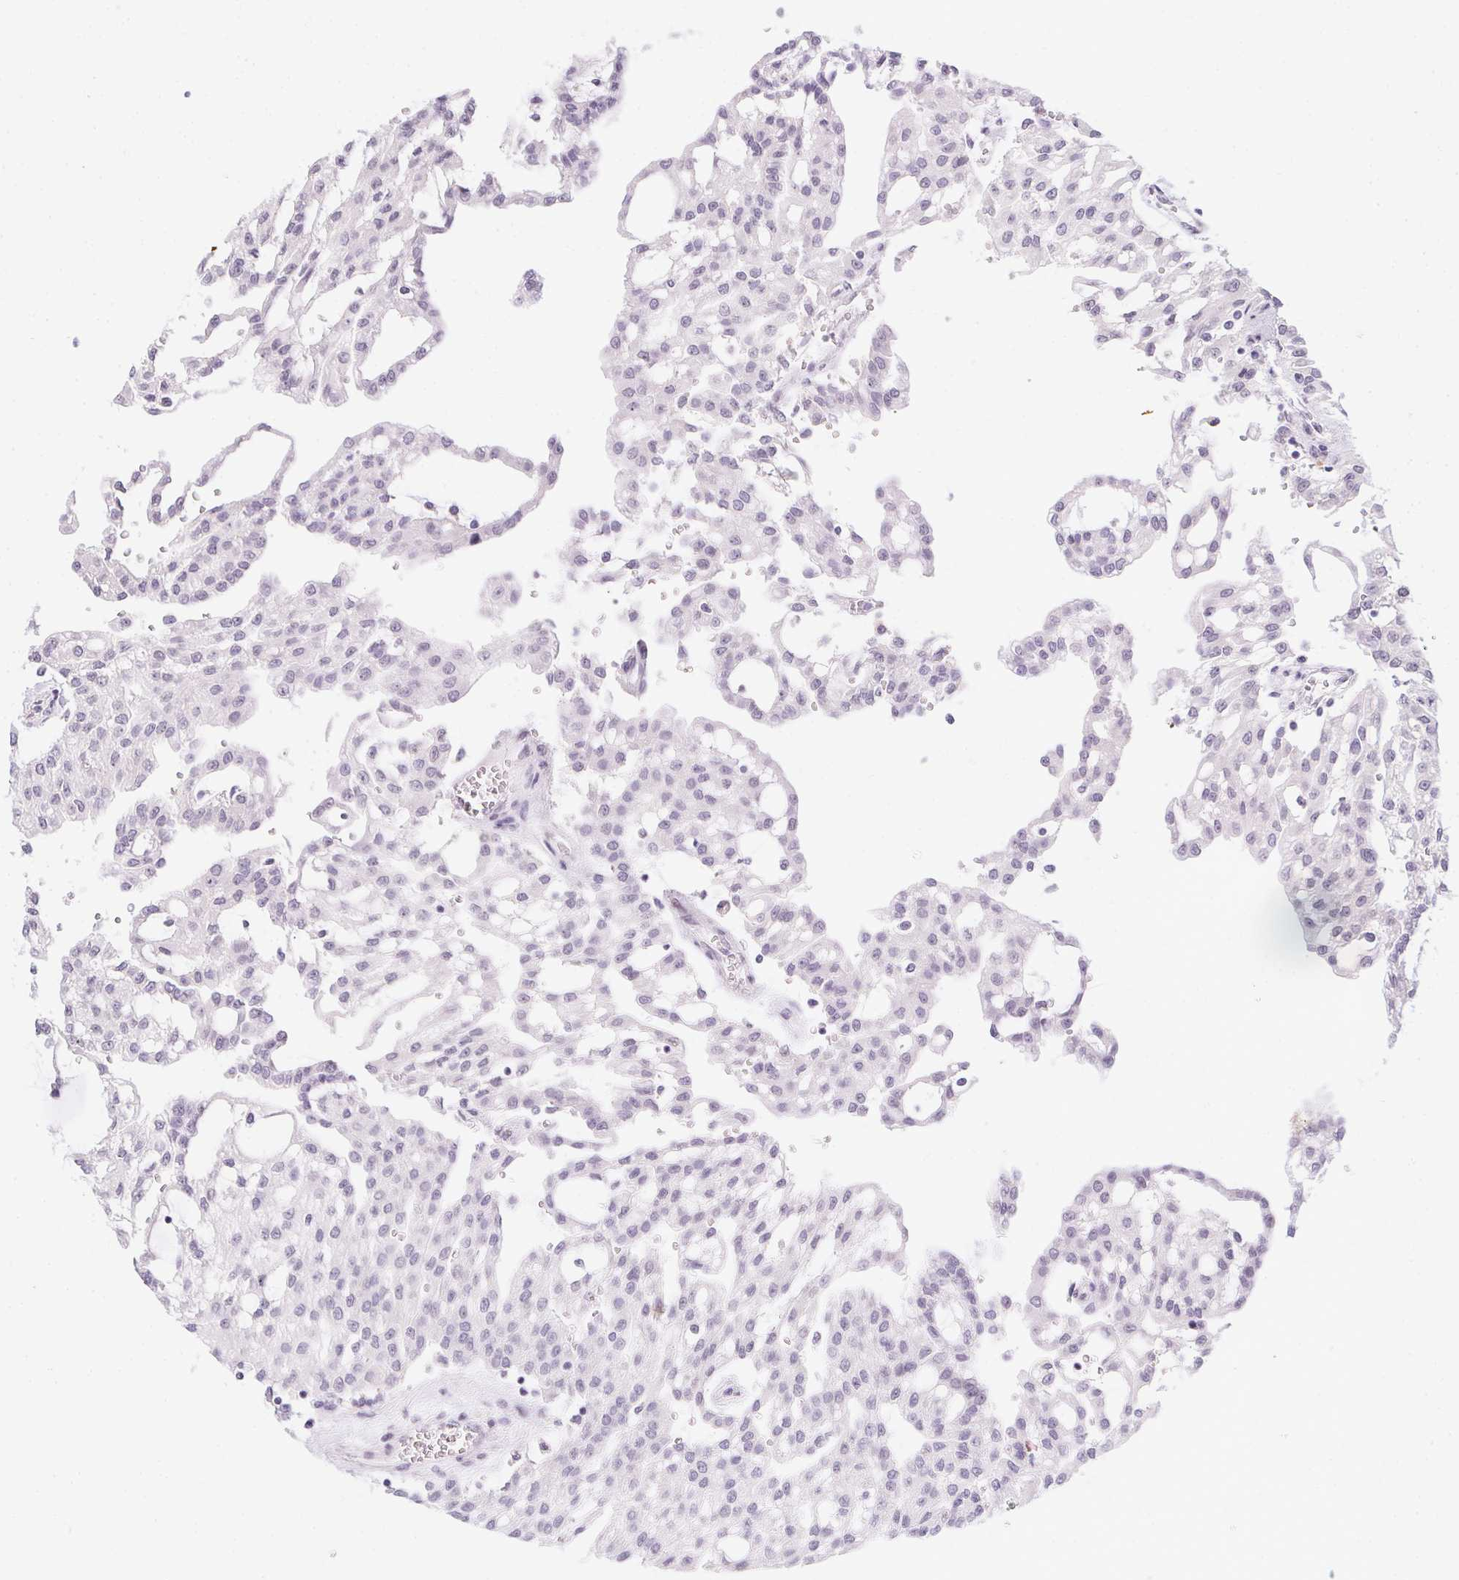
{"staining": {"intensity": "negative", "quantity": "none", "location": "none"}, "tissue": "renal cancer", "cell_type": "Tumor cells", "image_type": "cancer", "snomed": [{"axis": "morphology", "description": "Adenocarcinoma, NOS"}, {"axis": "topography", "description": "Kidney"}], "caption": "The image demonstrates no staining of tumor cells in renal cancer (adenocarcinoma).", "gene": "MORC1", "patient": {"sex": "male", "age": 63}}